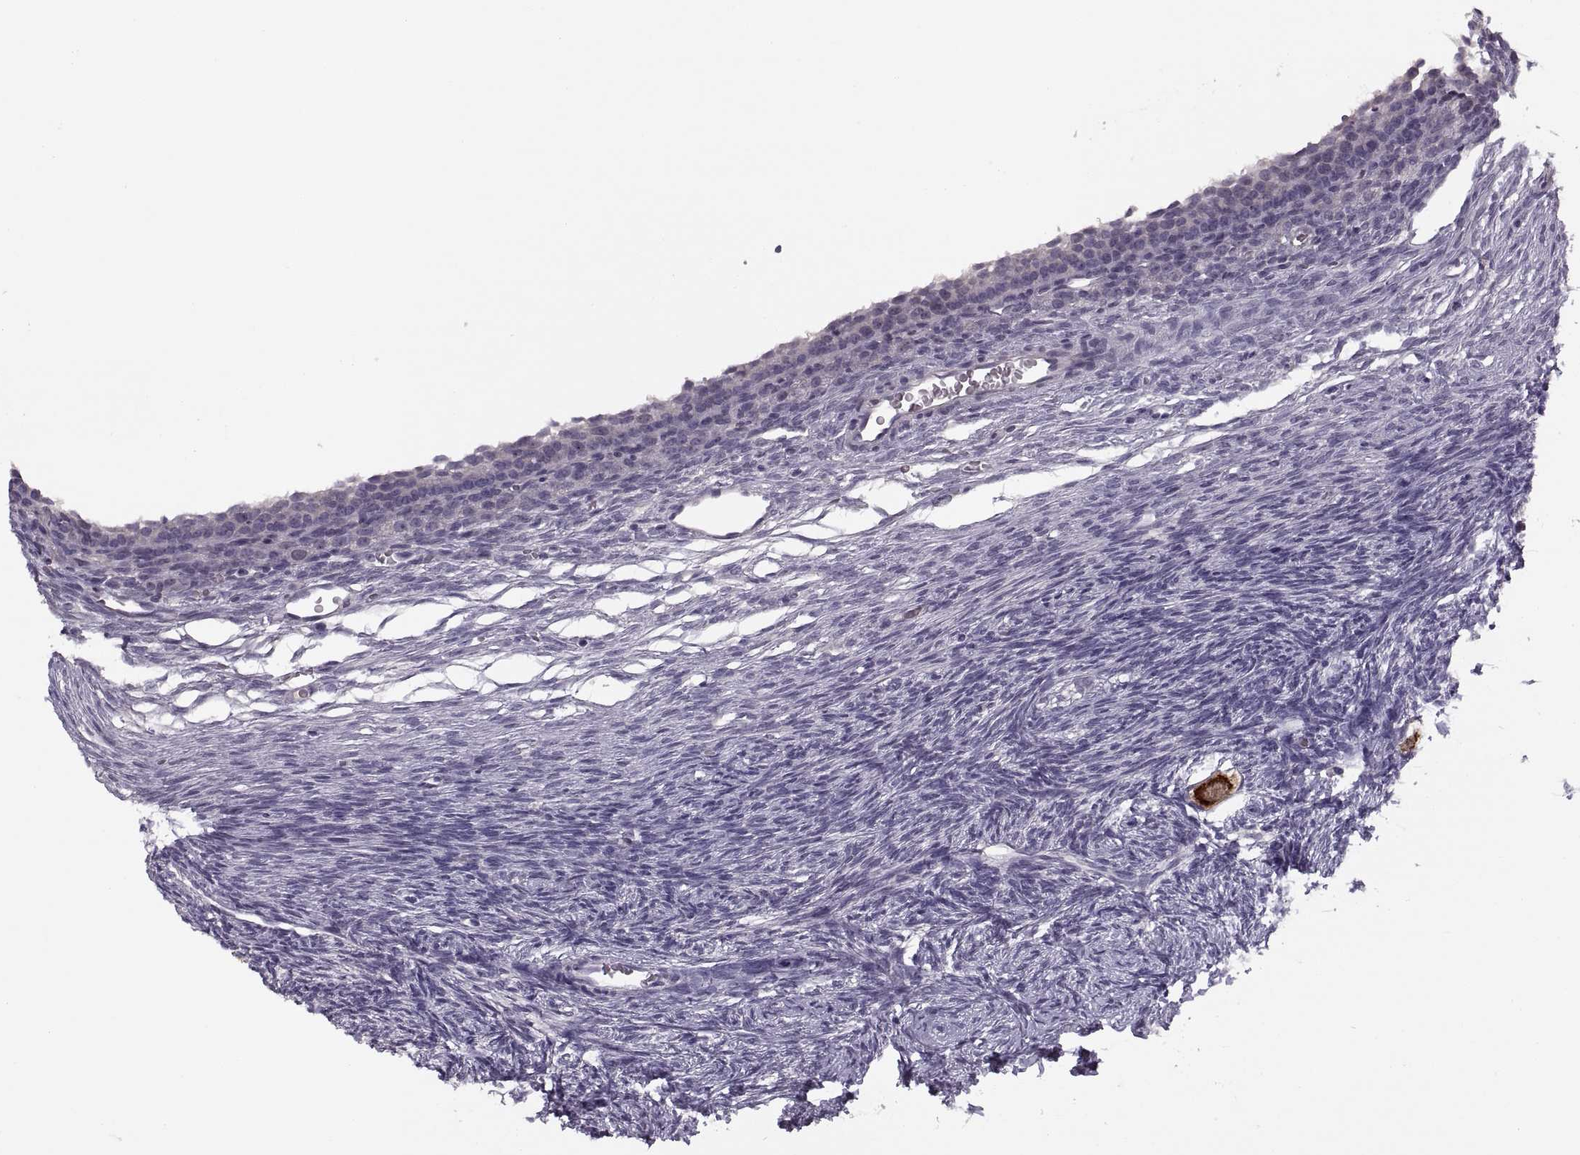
{"staining": {"intensity": "strong", "quantity": "<25%", "location": "cytoplasmic/membranous"}, "tissue": "ovary", "cell_type": "Follicle cells", "image_type": "normal", "snomed": [{"axis": "morphology", "description": "Normal tissue, NOS"}, {"axis": "topography", "description": "Ovary"}], "caption": "Strong cytoplasmic/membranous staining for a protein is appreciated in approximately <25% of follicle cells of normal ovary using IHC.", "gene": "CACNA1F", "patient": {"sex": "female", "age": 27}}